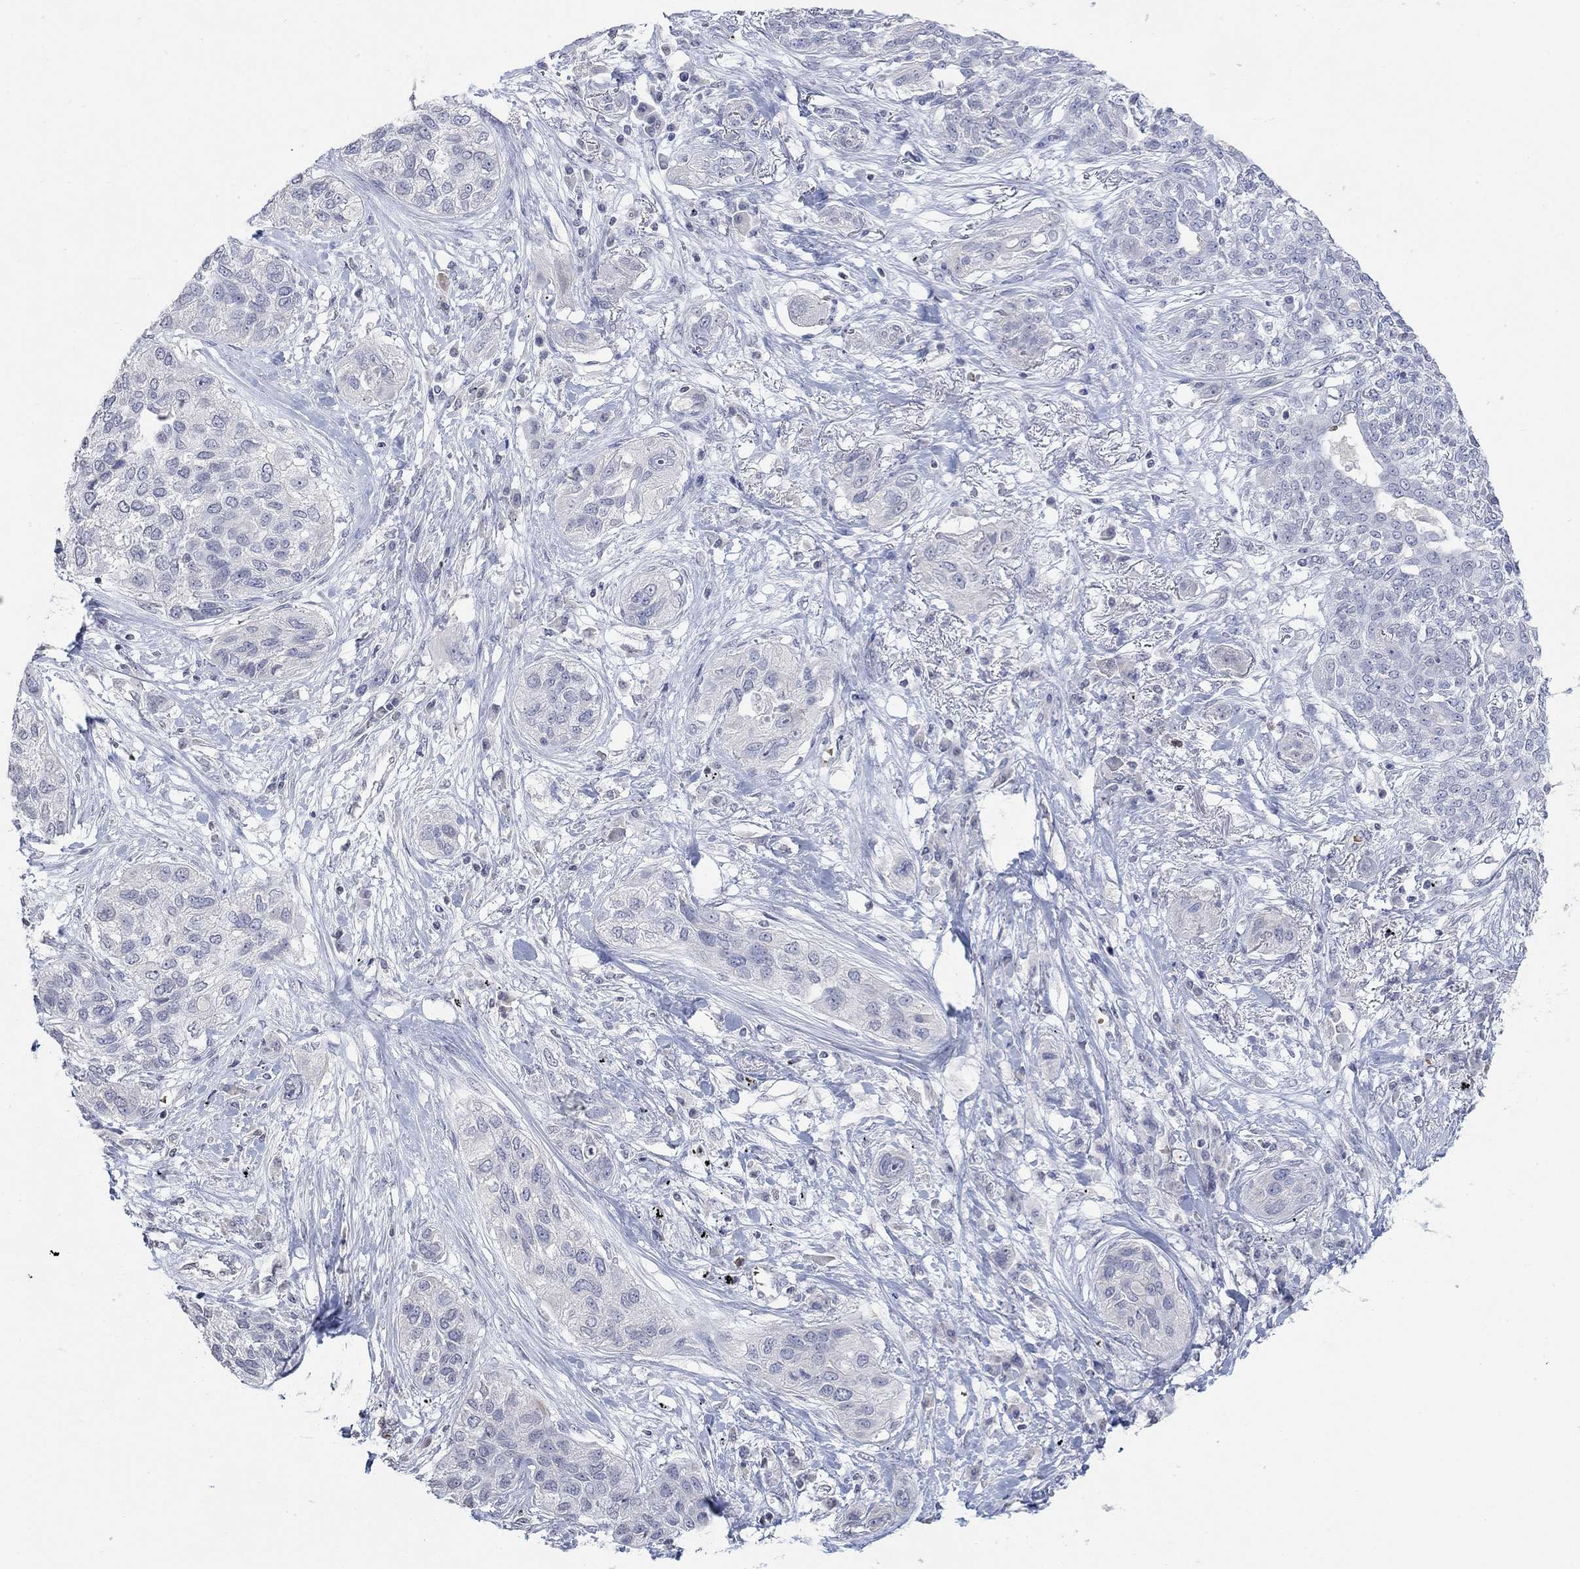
{"staining": {"intensity": "negative", "quantity": "none", "location": "none"}, "tissue": "lung cancer", "cell_type": "Tumor cells", "image_type": "cancer", "snomed": [{"axis": "morphology", "description": "Squamous cell carcinoma, NOS"}, {"axis": "topography", "description": "Lung"}], "caption": "DAB (3,3'-diaminobenzidine) immunohistochemical staining of human lung cancer exhibits no significant expression in tumor cells.", "gene": "TMEM255A", "patient": {"sex": "female", "age": 70}}